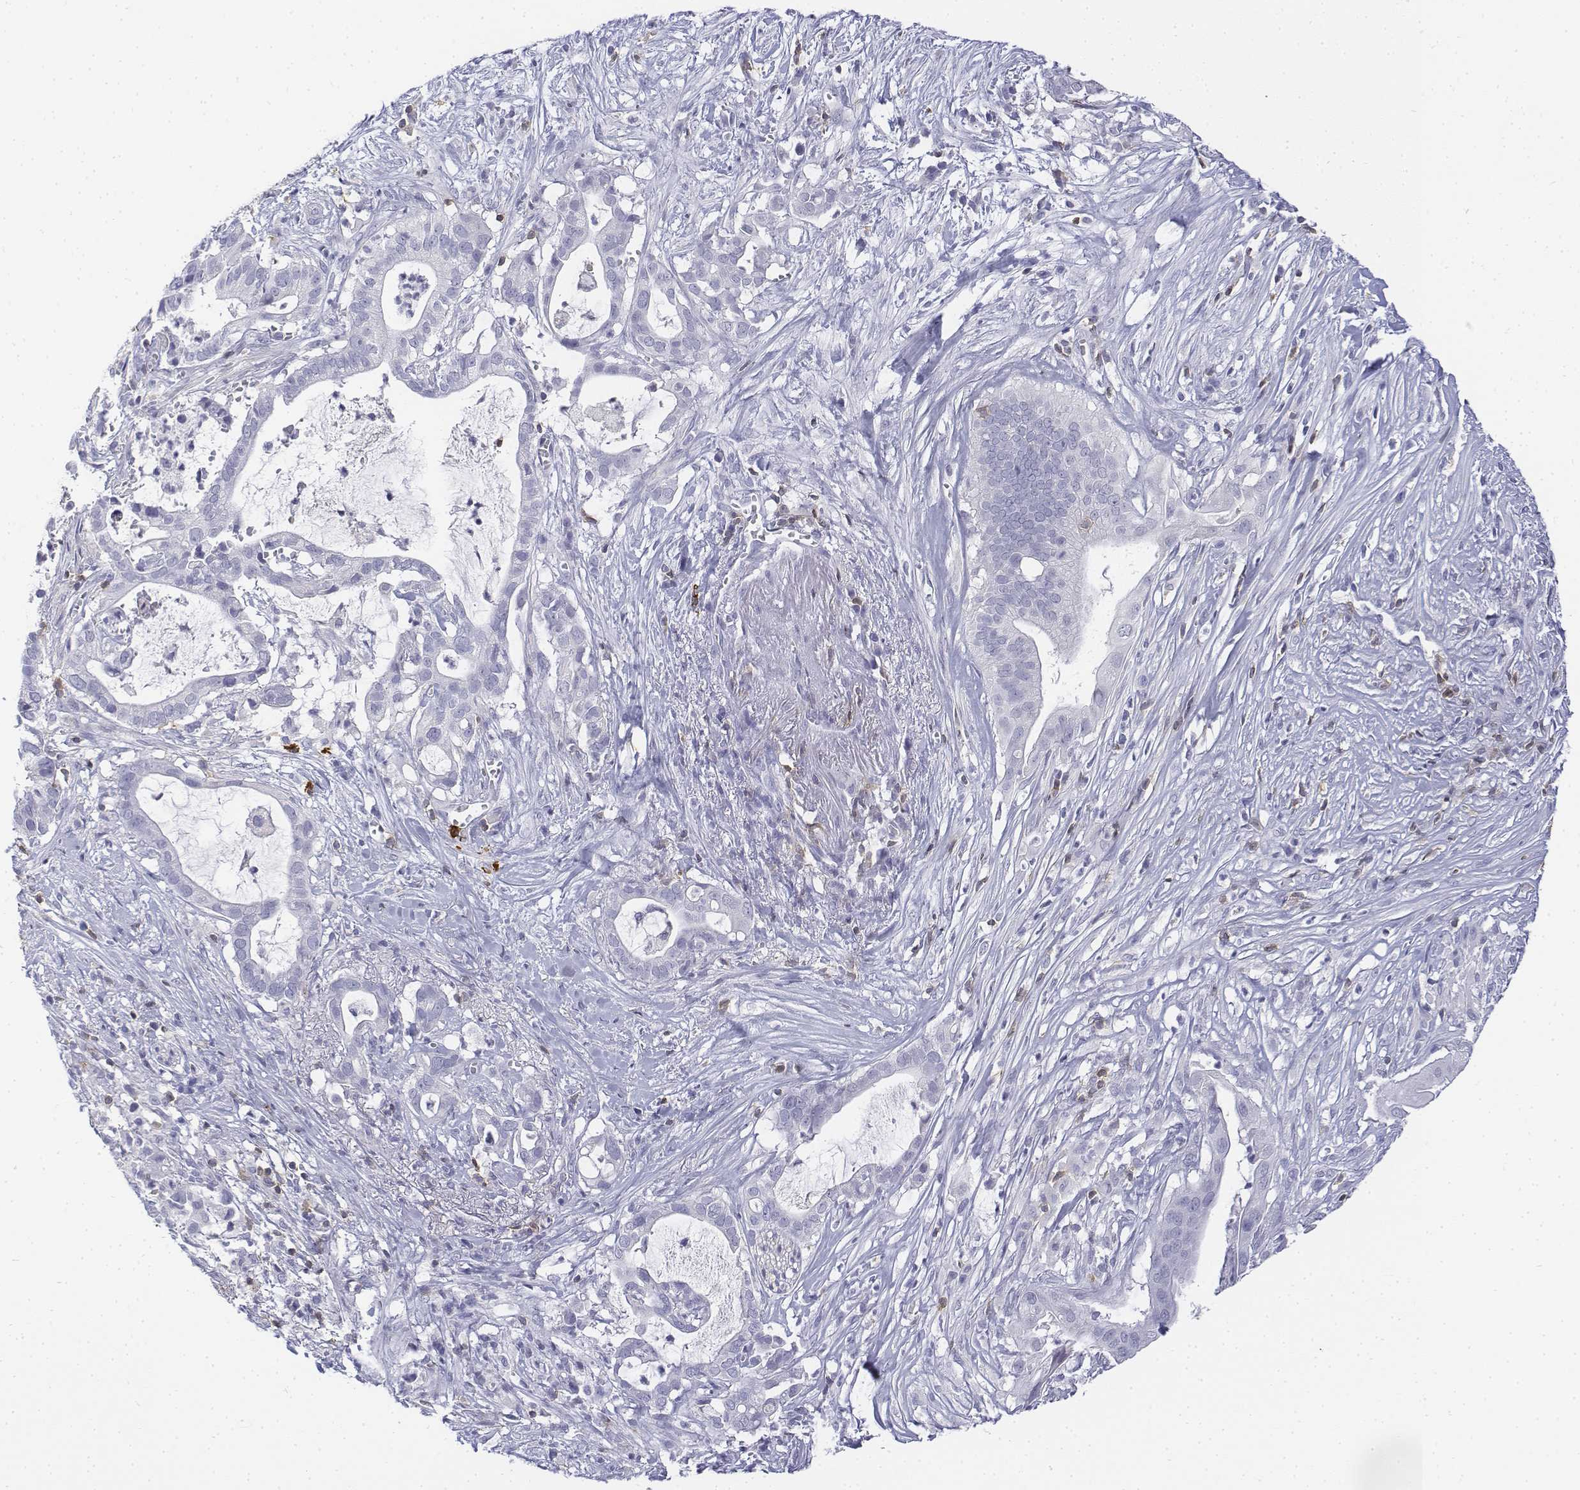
{"staining": {"intensity": "negative", "quantity": "none", "location": "none"}, "tissue": "pancreatic cancer", "cell_type": "Tumor cells", "image_type": "cancer", "snomed": [{"axis": "morphology", "description": "Adenocarcinoma, NOS"}, {"axis": "topography", "description": "Pancreas"}], "caption": "Tumor cells show no significant protein staining in pancreatic cancer.", "gene": "CD3E", "patient": {"sex": "male", "age": 61}}